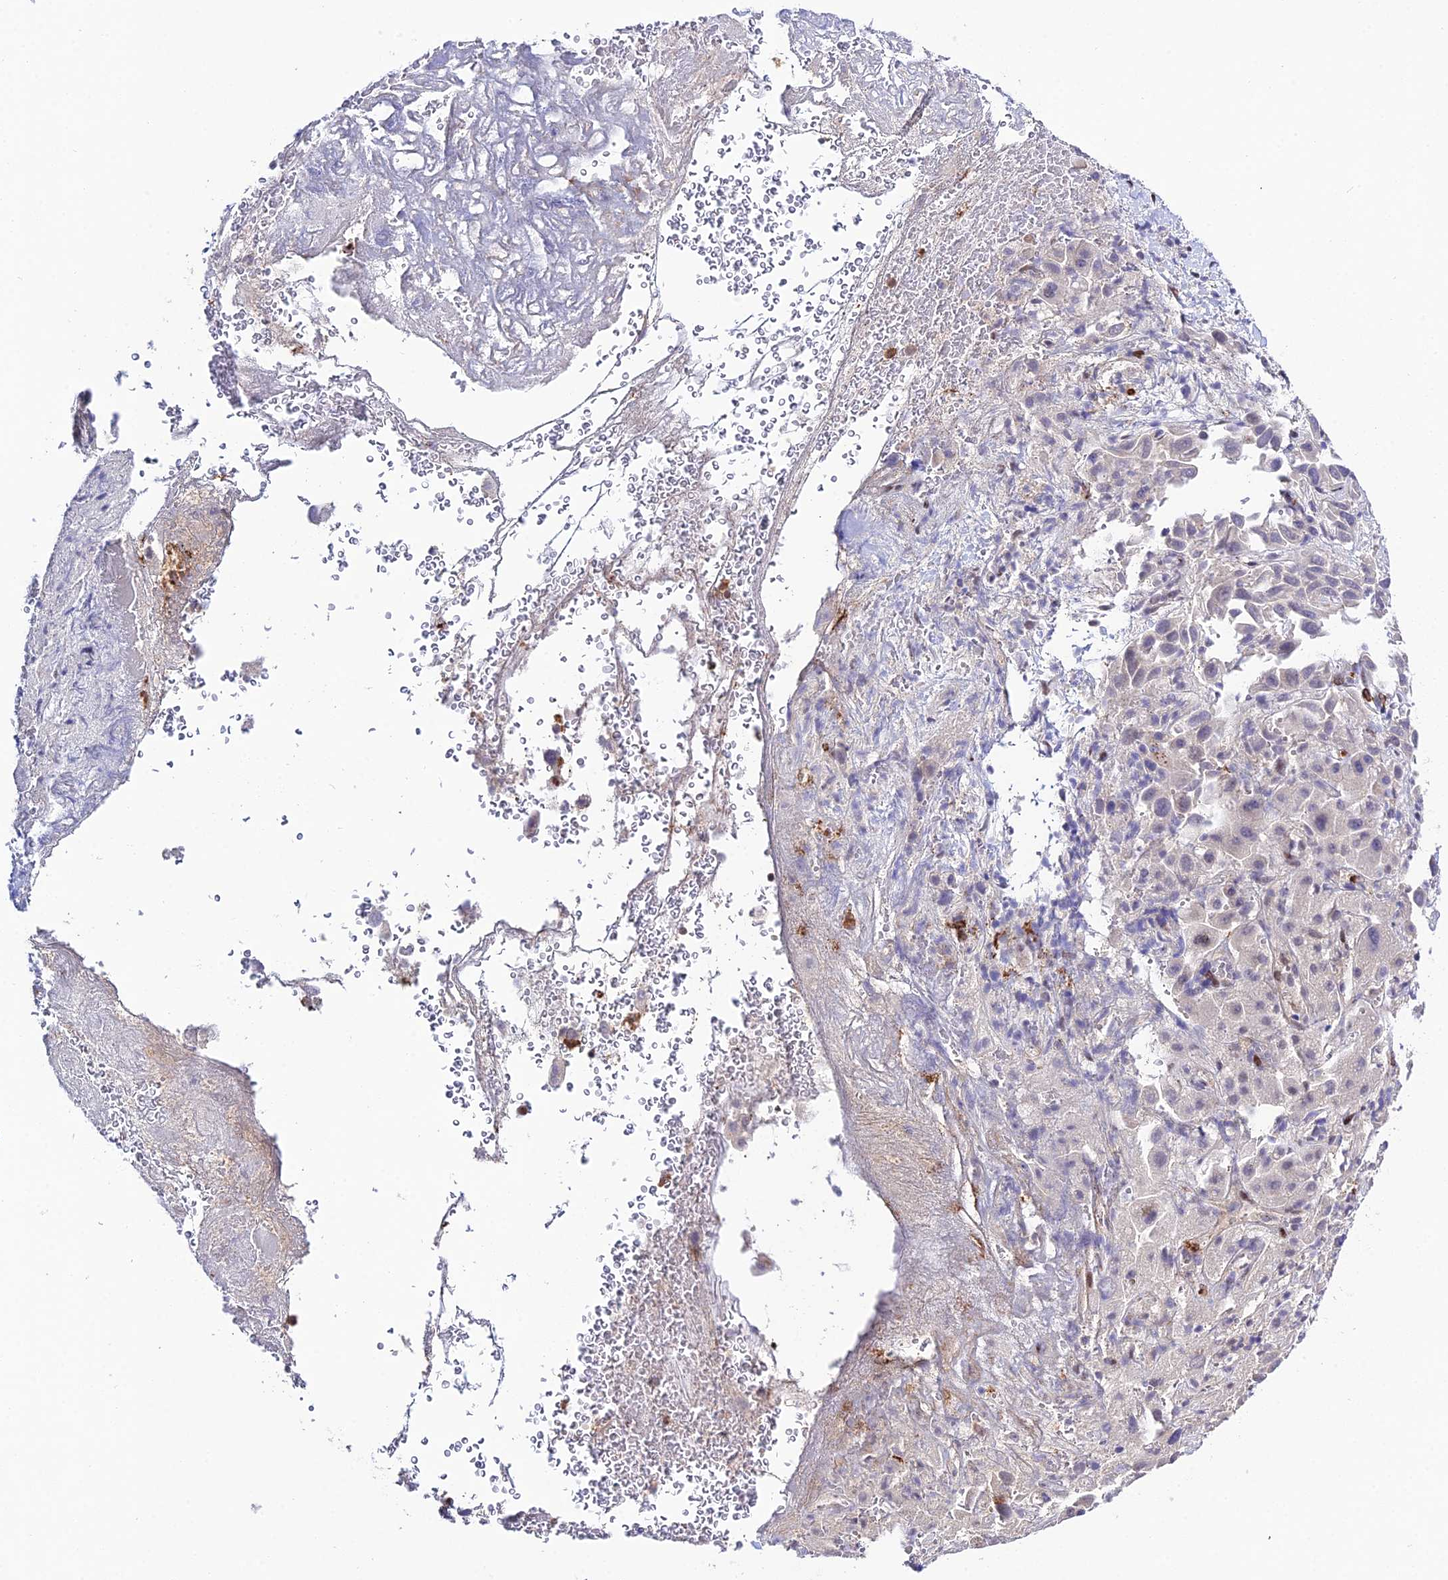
{"staining": {"intensity": "negative", "quantity": "none", "location": "none"}, "tissue": "liver cancer", "cell_type": "Tumor cells", "image_type": "cancer", "snomed": [{"axis": "morphology", "description": "Cholangiocarcinoma"}, {"axis": "topography", "description": "Liver"}], "caption": "Image shows no significant protein expression in tumor cells of cholangiocarcinoma (liver).", "gene": "SYT15", "patient": {"sex": "female", "age": 52}}